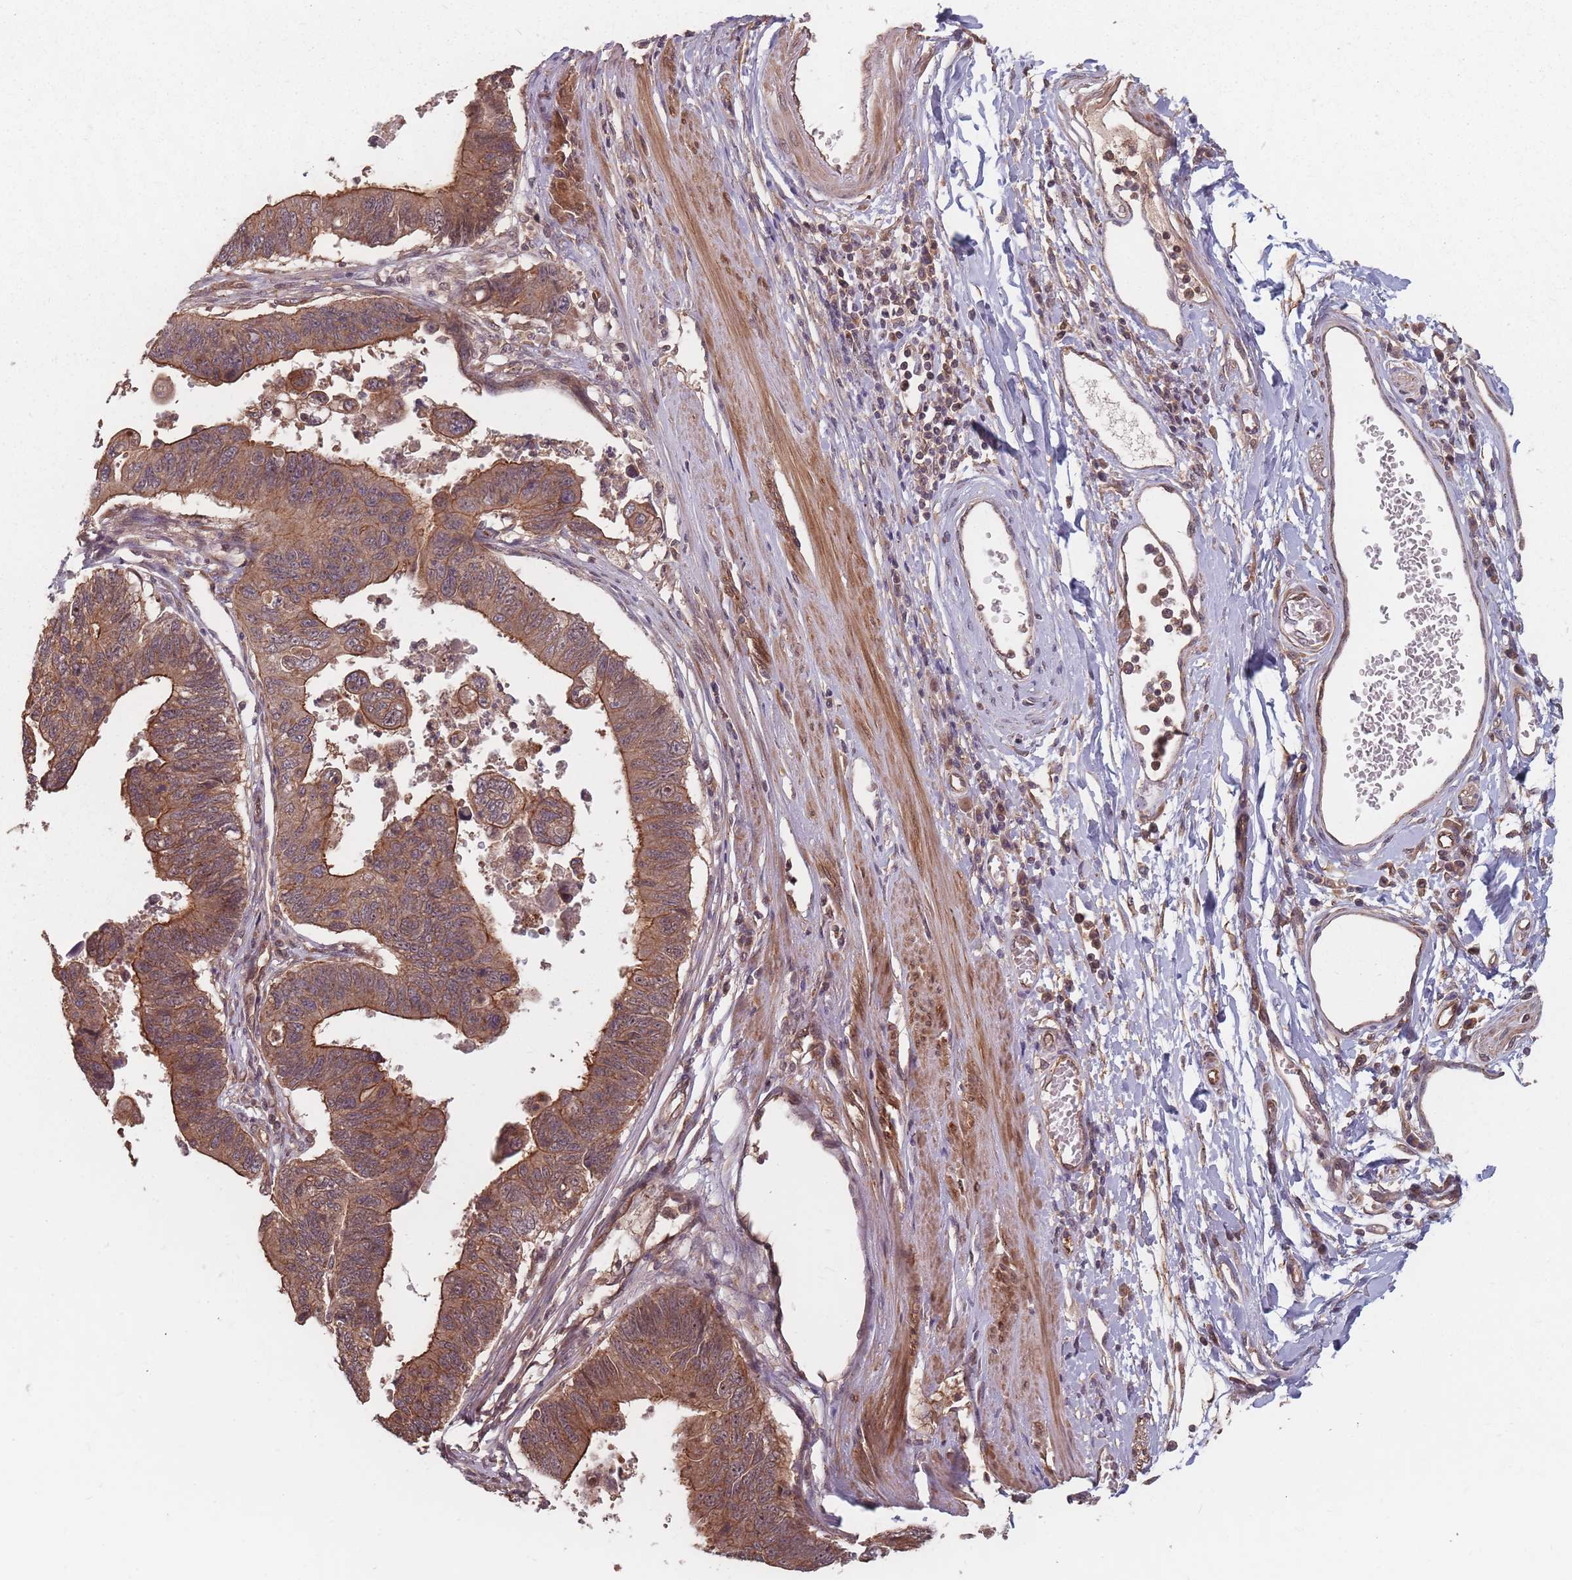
{"staining": {"intensity": "moderate", "quantity": ">75%", "location": "cytoplasmic/membranous"}, "tissue": "stomach cancer", "cell_type": "Tumor cells", "image_type": "cancer", "snomed": [{"axis": "morphology", "description": "Adenocarcinoma, NOS"}, {"axis": "topography", "description": "Stomach"}], "caption": "Immunohistochemical staining of stomach cancer displays moderate cytoplasmic/membranous protein expression in approximately >75% of tumor cells. Using DAB (3,3'-diaminobenzidine) (brown) and hematoxylin (blue) stains, captured at high magnification using brightfield microscopy.", "gene": "C3orf14", "patient": {"sex": "male", "age": 59}}